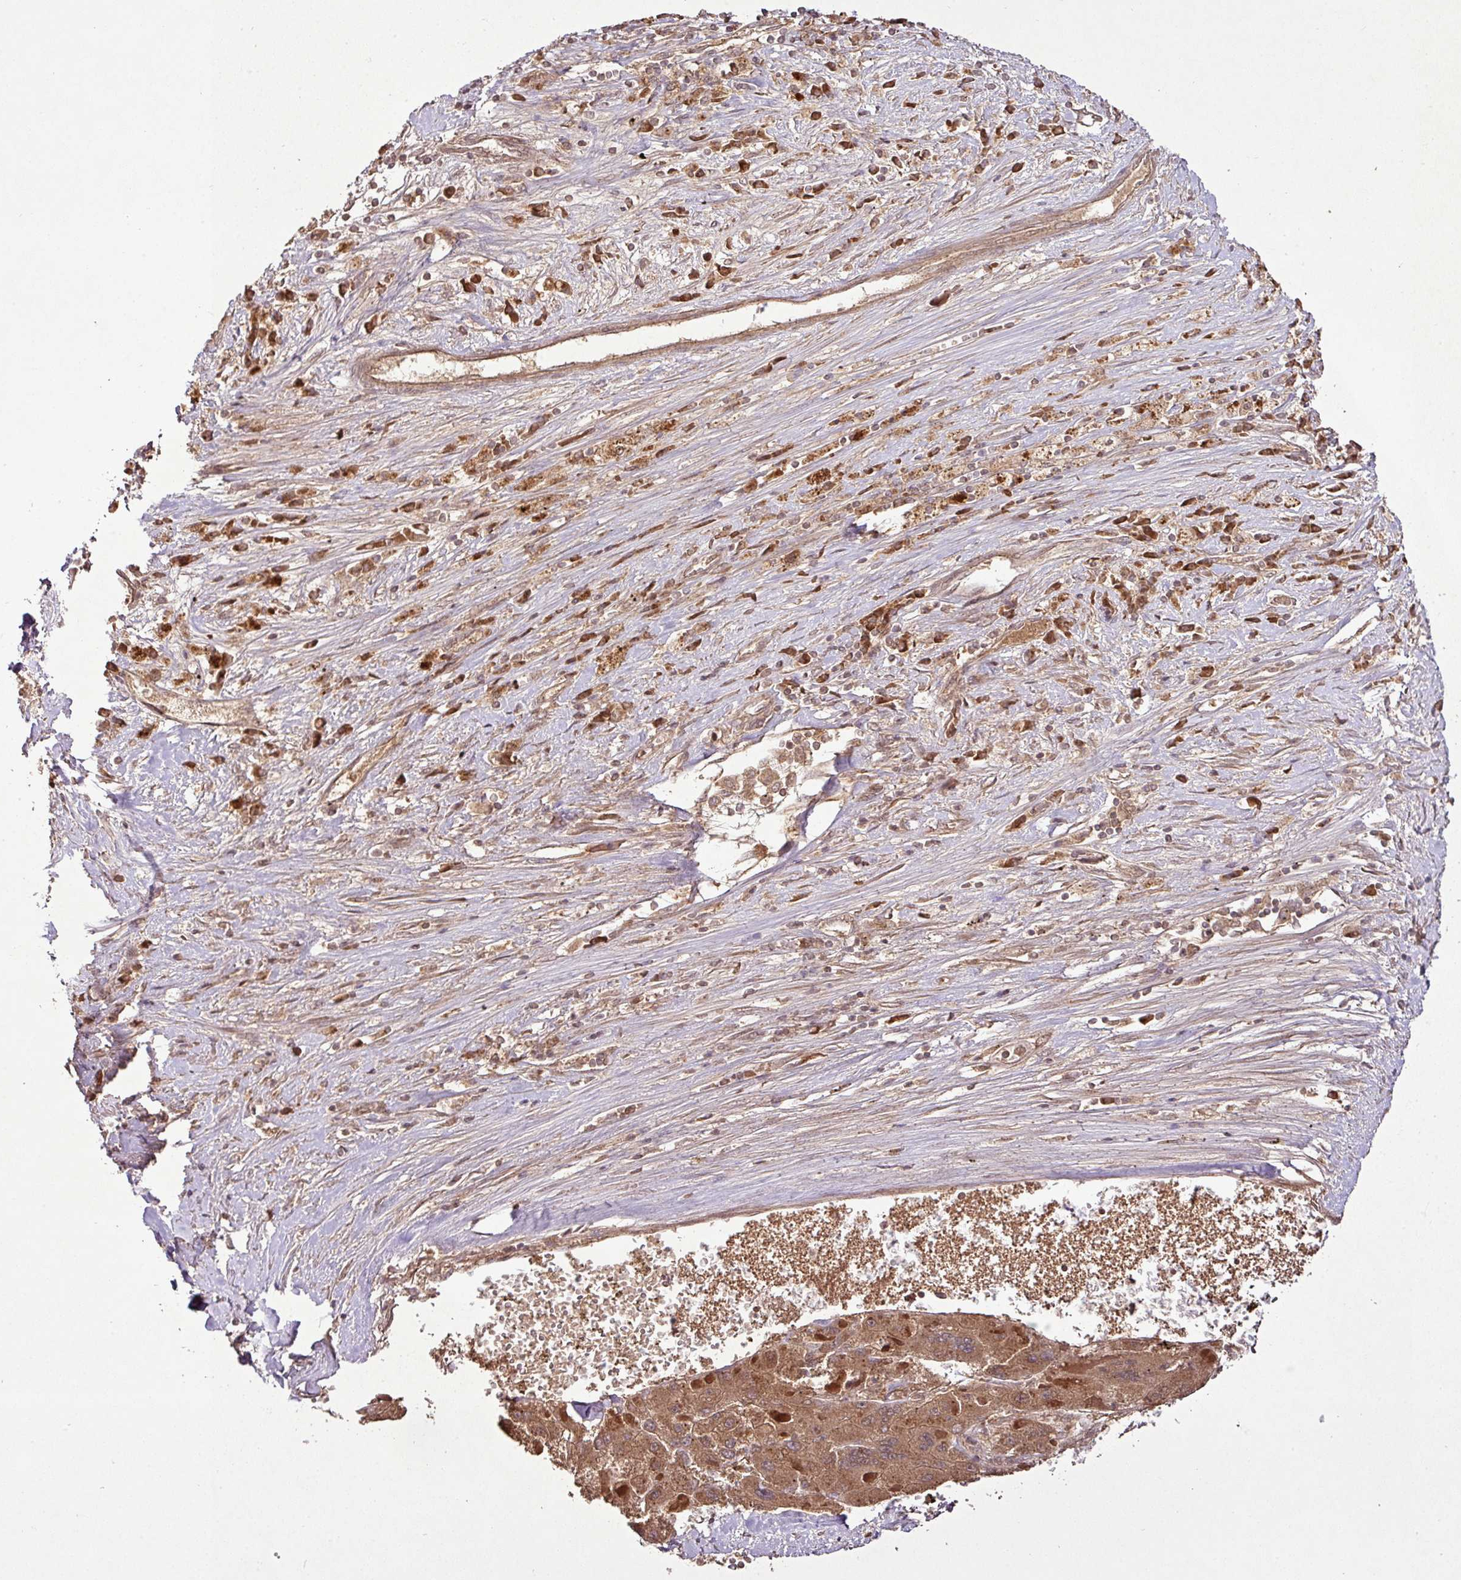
{"staining": {"intensity": "moderate", "quantity": ">75%", "location": "cytoplasmic/membranous,nuclear"}, "tissue": "liver cancer", "cell_type": "Tumor cells", "image_type": "cancer", "snomed": [{"axis": "morphology", "description": "Carcinoma, Hepatocellular, NOS"}, {"axis": "topography", "description": "Liver"}], "caption": "Immunohistochemistry (DAB) staining of liver hepatocellular carcinoma demonstrates moderate cytoplasmic/membranous and nuclear protein positivity in about >75% of tumor cells.", "gene": "FAIM", "patient": {"sex": "female", "age": 73}}